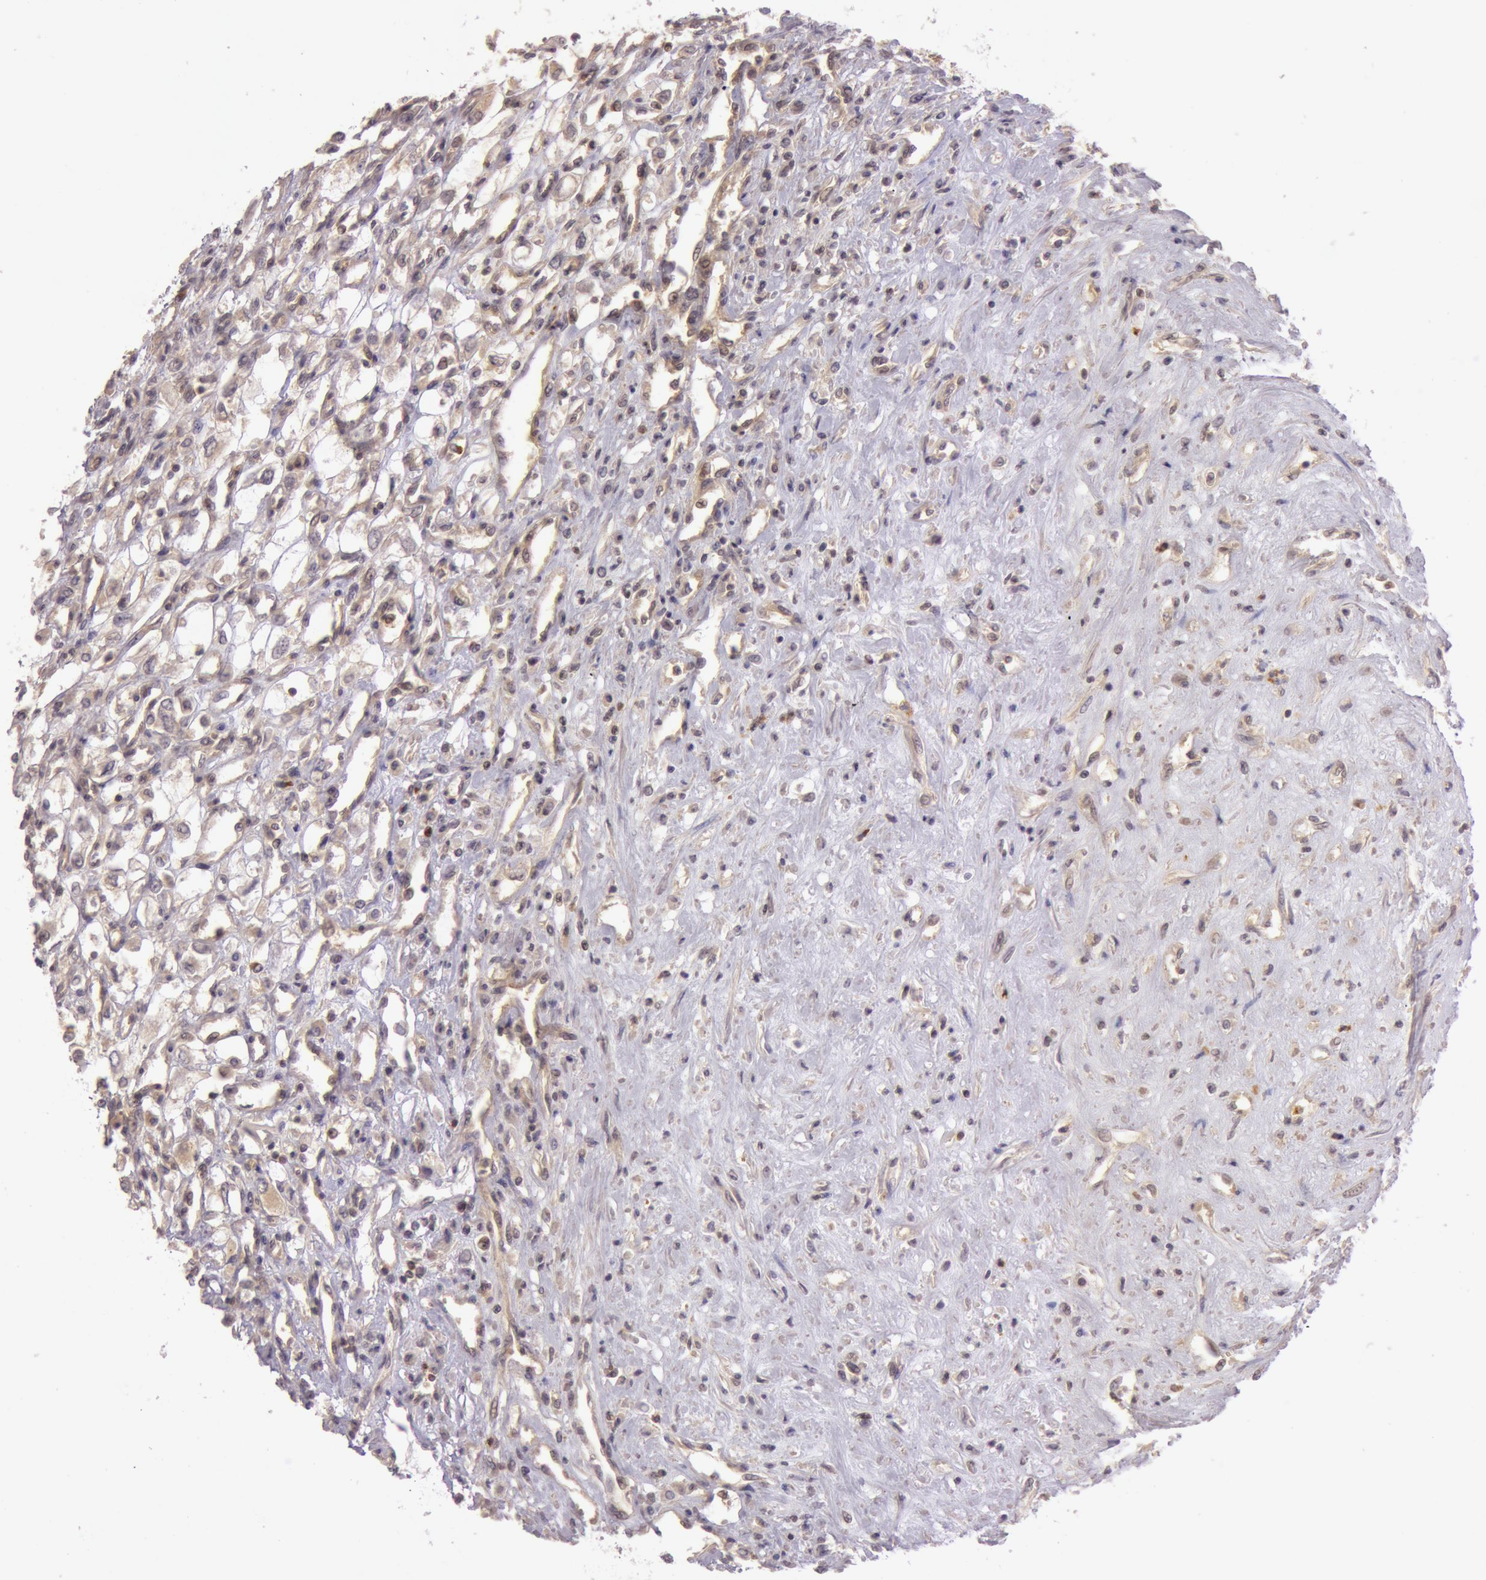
{"staining": {"intensity": "weak", "quantity": ">75%", "location": "cytoplasmic/membranous"}, "tissue": "renal cancer", "cell_type": "Tumor cells", "image_type": "cancer", "snomed": [{"axis": "morphology", "description": "Adenocarcinoma, NOS"}, {"axis": "topography", "description": "Kidney"}], "caption": "Immunohistochemical staining of adenocarcinoma (renal) exhibits low levels of weak cytoplasmic/membranous positivity in approximately >75% of tumor cells. (IHC, brightfield microscopy, high magnification).", "gene": "ATG2B", "patient": {"sex": "male", "age": 57}}